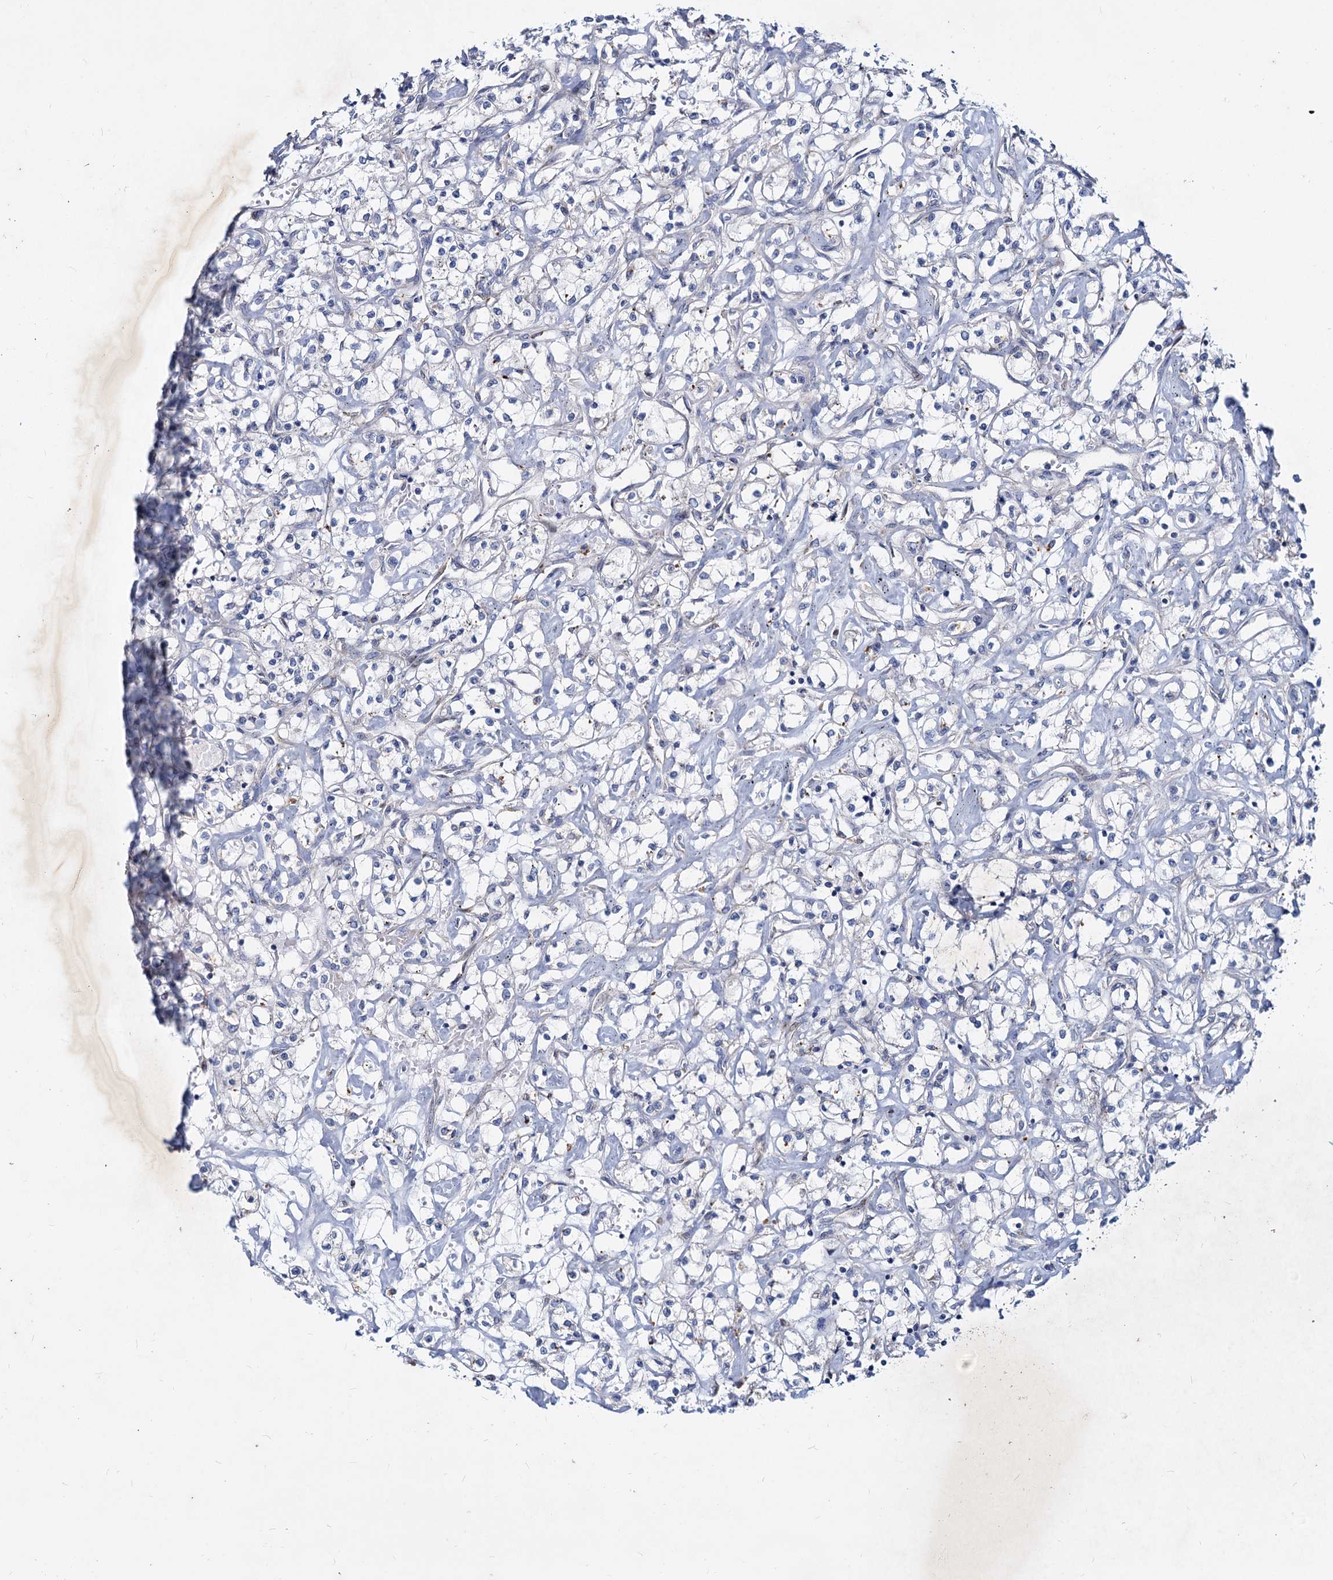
{"staining": {"intensity": "negative", "quantity": "none", "location": "none"}, "tissue": "renal cancer", "cell_type": "Tumor cells", "image_type": "cancer", "snomed": [{"axis": "morphology", "description": "Adenocarcinoma, NOS"}, {"axis": "topography", "description": "Kidney"}], "caption": "This micrograph is of renal adenocarcinoma stained with immunohistochemistry to label a protein in brown with the nuclei are counter-stained blue. There is no positivity in tumor cells.", "gene": "AGBL4", "patient": {"sex": "female", "age": 59}}